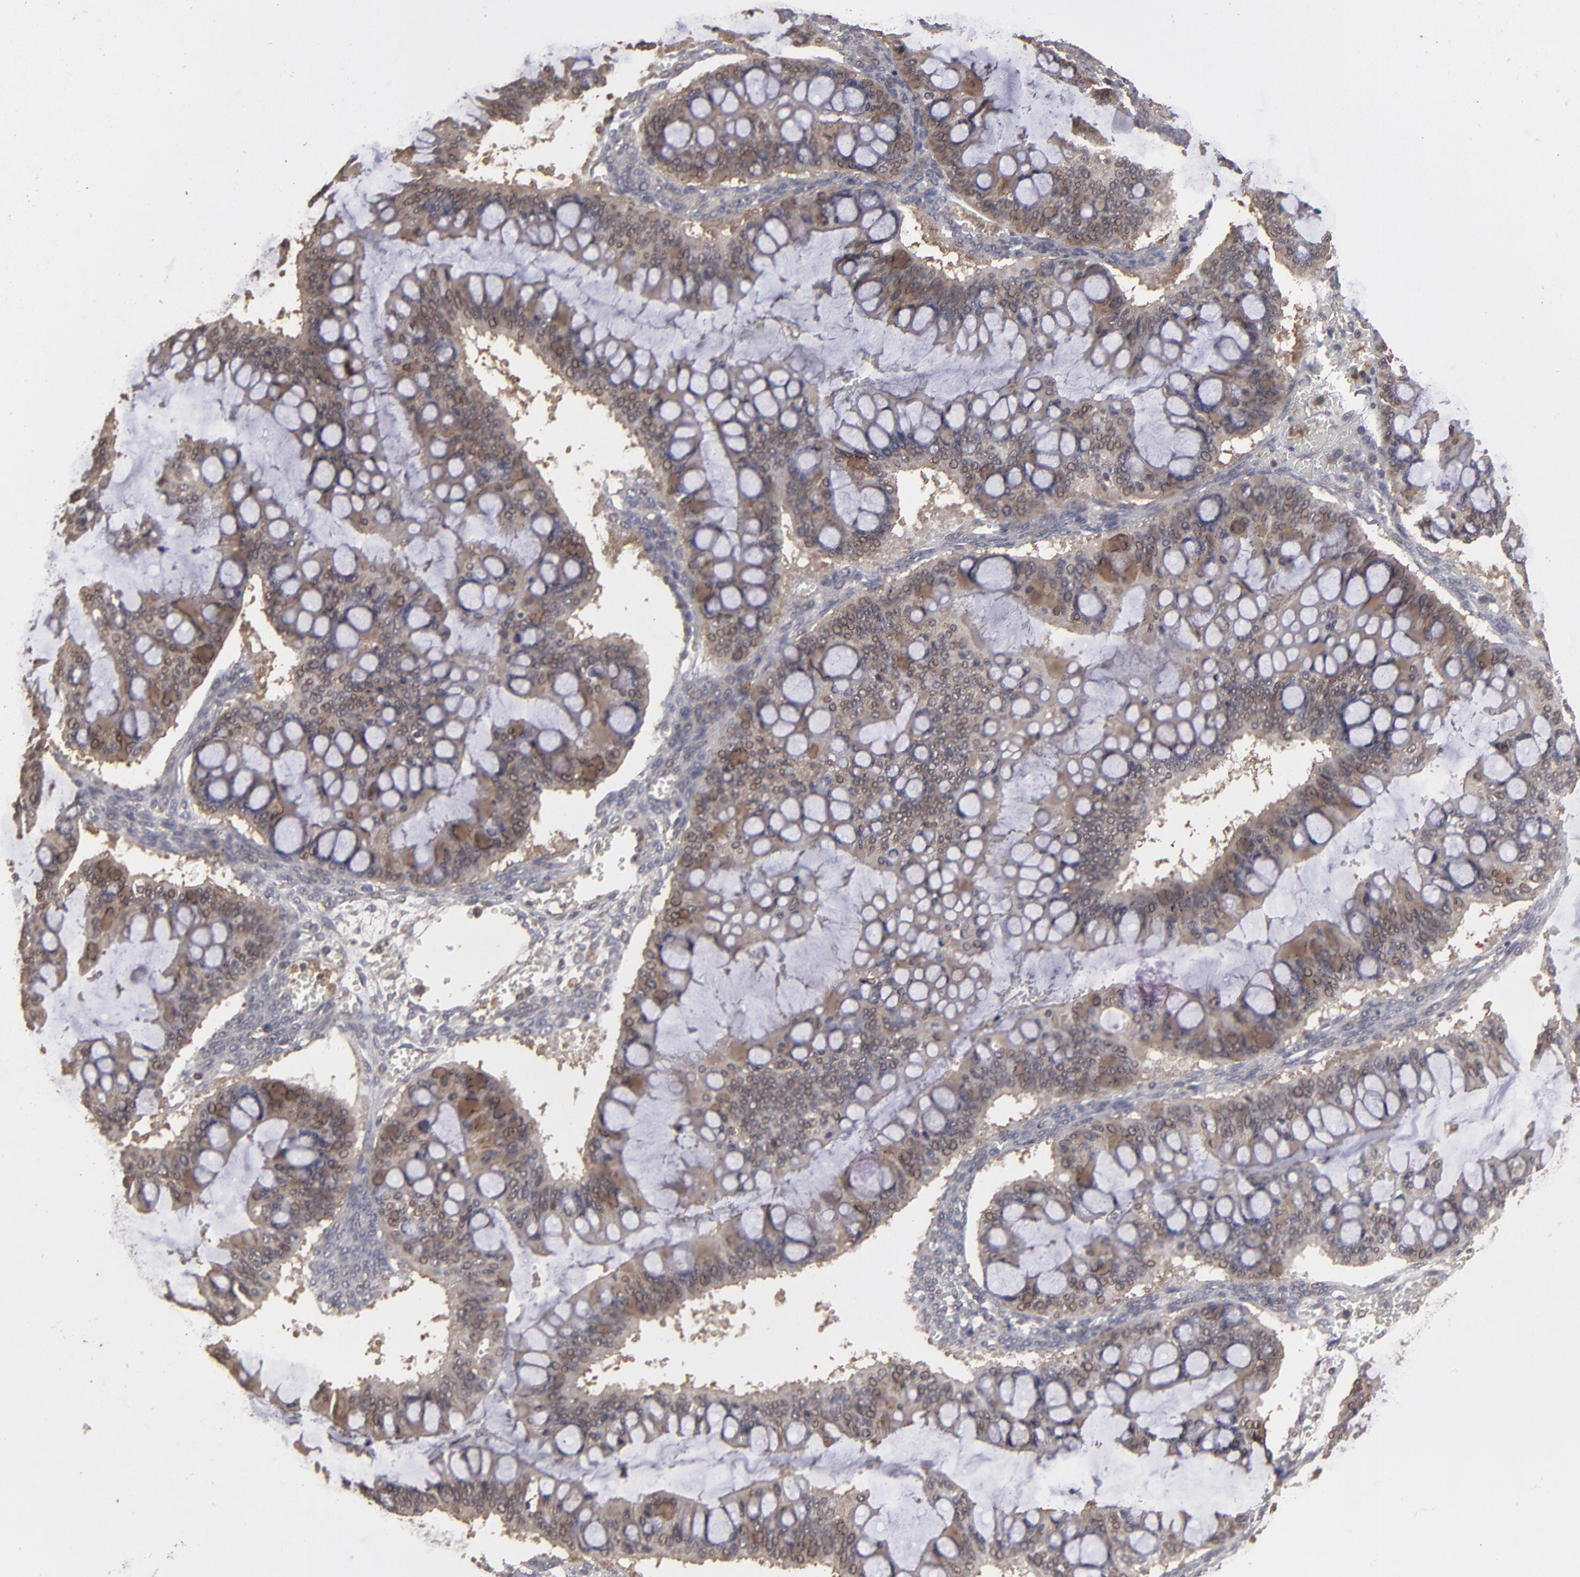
{"staining": {"intensity": "weak", "quantity": ">75%", "location": "cytoplasmic/membranous"}, "tissue": "ovarian cancer", "cell_type": "Tumor cells", "image_type": "cancer", "snomed": [{"axis": "morphology", "description": "Cystadenocarcinoma, mucinous, NOS"}, {"axis": "topography", "description": "Ovary"}], "caption": "There is low levels of weak cytoplasmic/membranous positivity in tumor cells of ovarian cancer, as demonstrated by immunohistochemical staining (brown color).", "gene": "MMP2", "patient": {"sex": "female", "age": 73}}